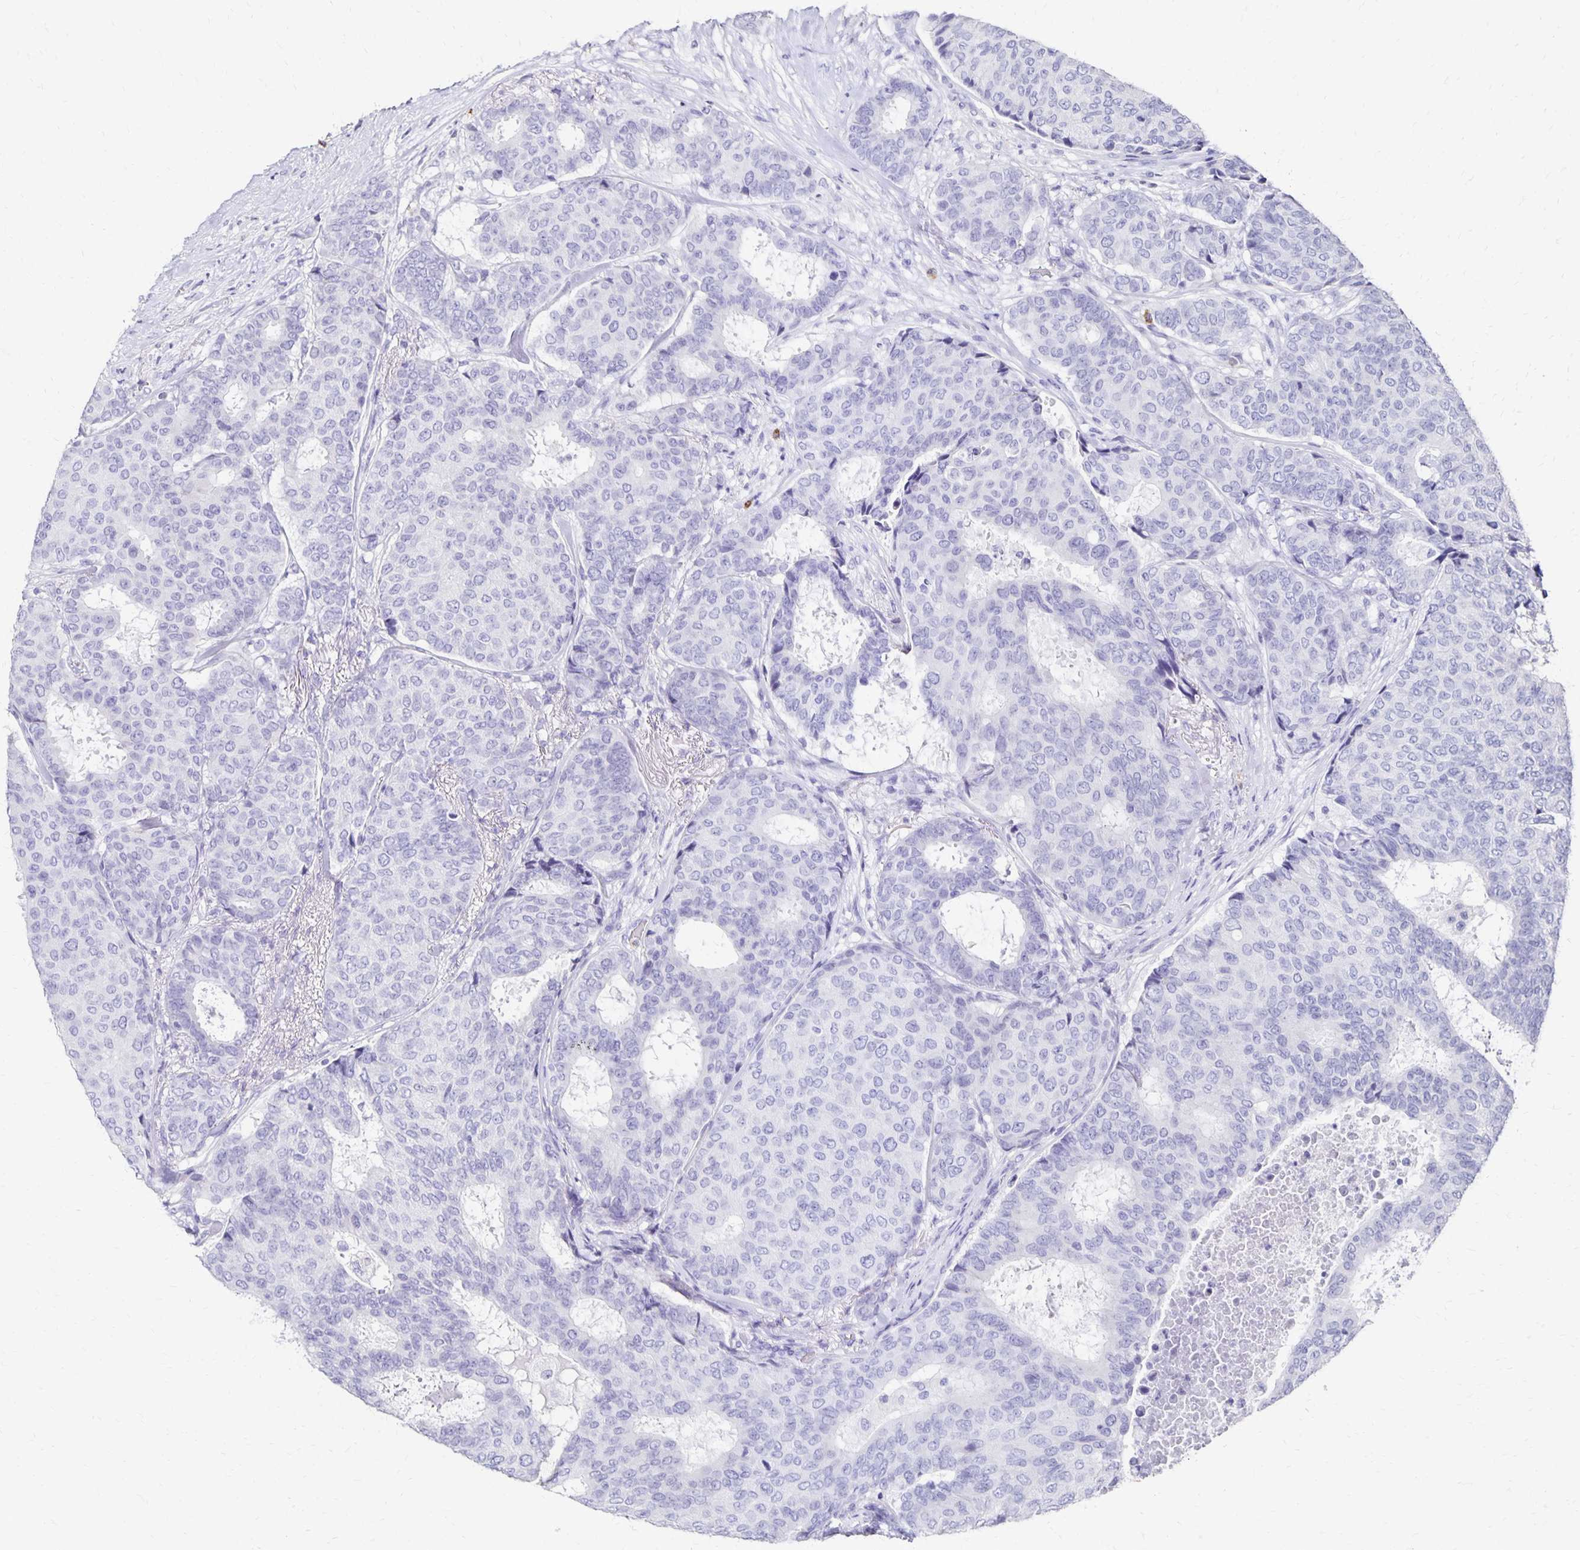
{"staining": {"intensity": "negative", "quantity": "none", "location": "none"}, "tissue": "breast cancer", "cell_type": "Tumor cells", "image_type": "cancer", "snomed": [{"axis": "morphology", "description": "Duct carcinoma"}, {"axis": "topography", "description": "Breast"}], "caption": "Immunohistochemistry histopathology image of neoplastic tissue: breast cancer stained with DAB (3,3'-diaminobenzidine) demonstrates no significant protein staining in tumor cells.", "gene": "DYNLT4", "patient": {"sex": "female", "age": 75}}